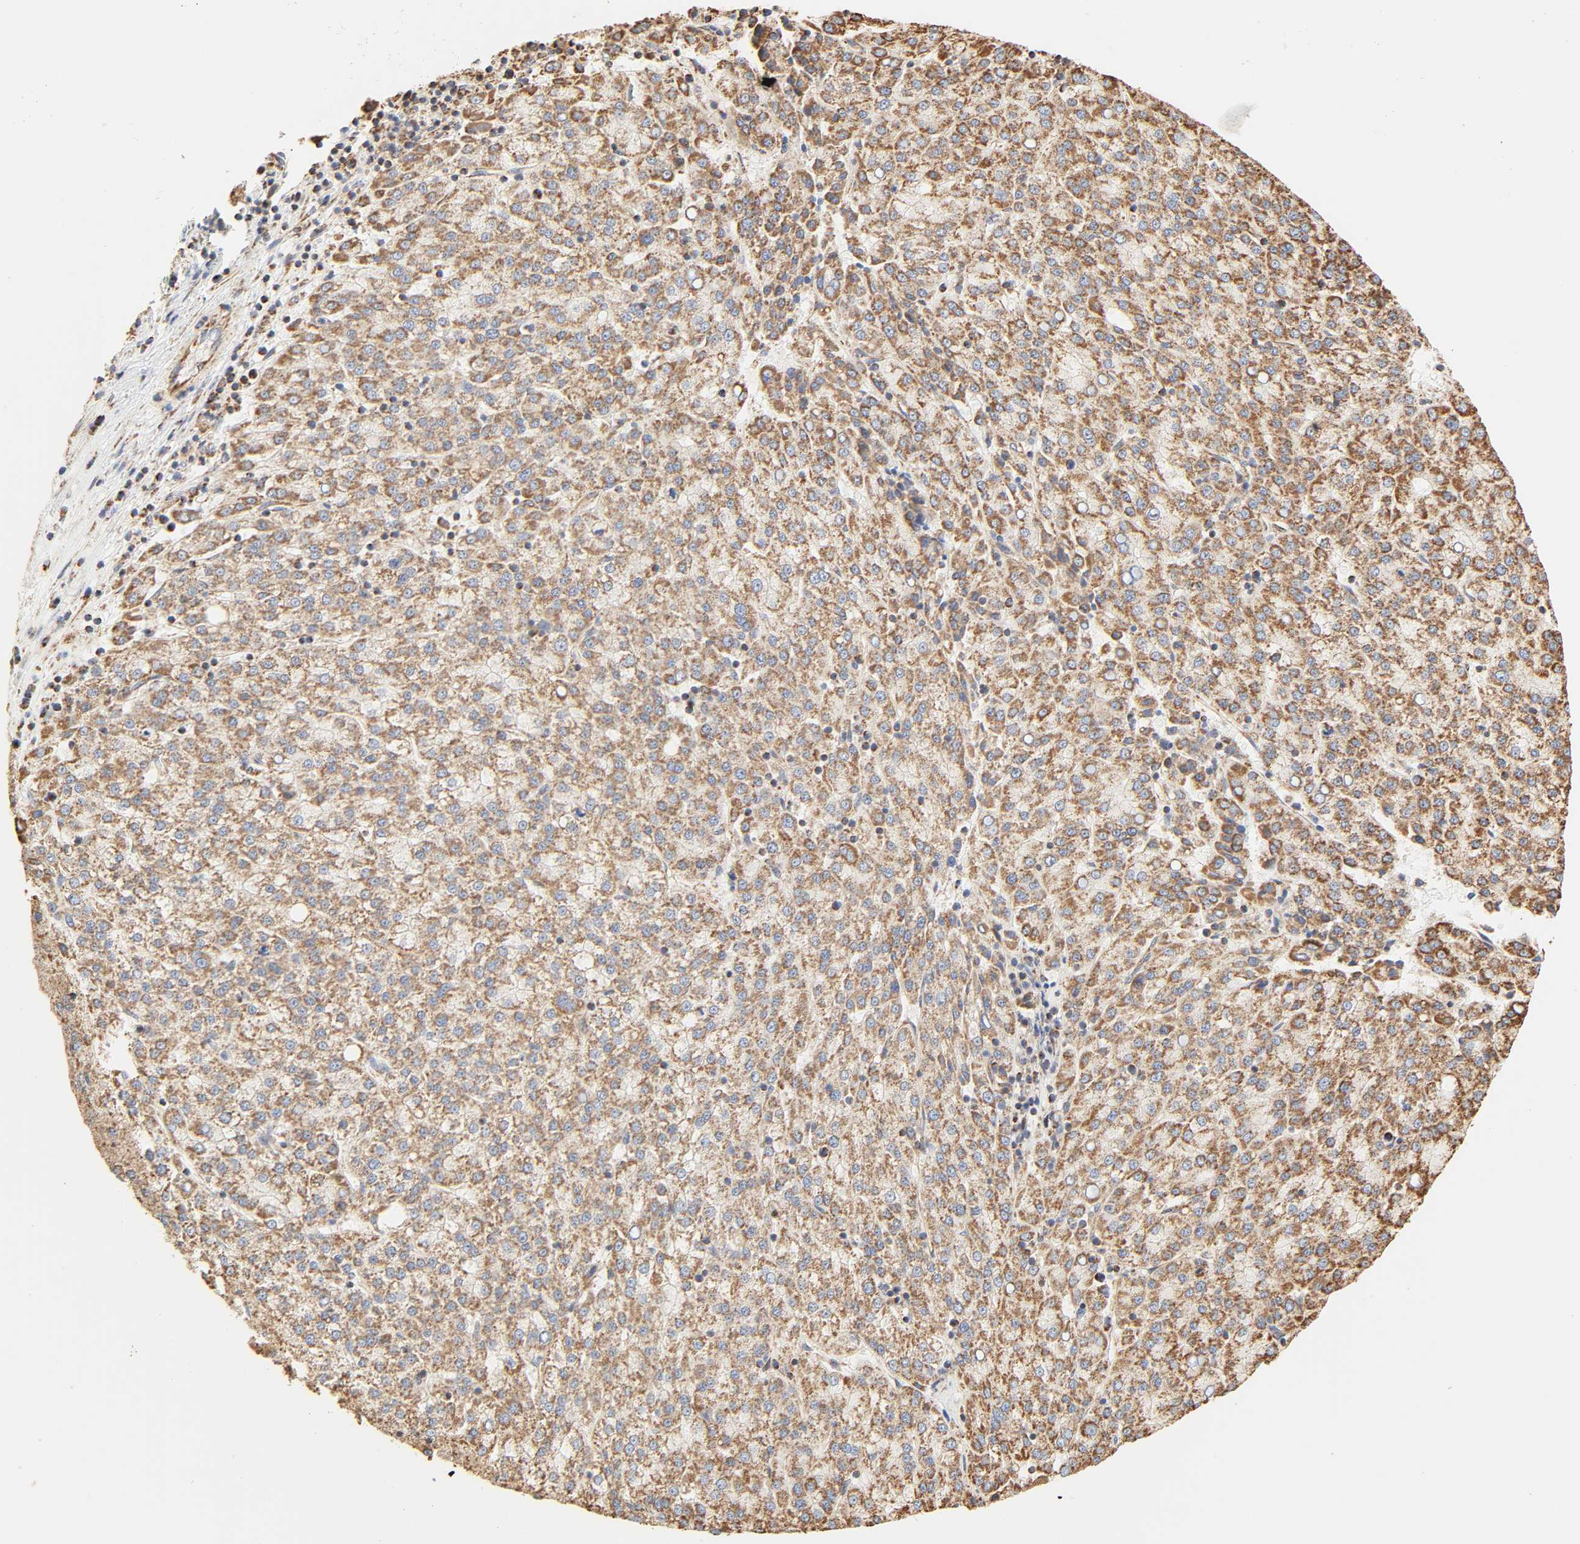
{"staining": {"intensity": "moderate", "quantity": ">75%", "location": "cytoplasmic/membranous"}, "tissue": "liver cancer", "cell_type": "Tumor cells", "image_type": "cancer", "snomed": [{"axis": "morphology", "description": "Carcinoma, Hepatocellular, NOS"}, {"axis": "topography", "description": "Liver"}], "caption": "Immunohistochemical staining of hepatocellular carcinoma (liver) displays medium levels of moderate cytoplasmic/membranous protein positivity in about >75% of tumor cells.", "gene": "ZMAT5", "patient": {"sex": "female", "age": 58}}